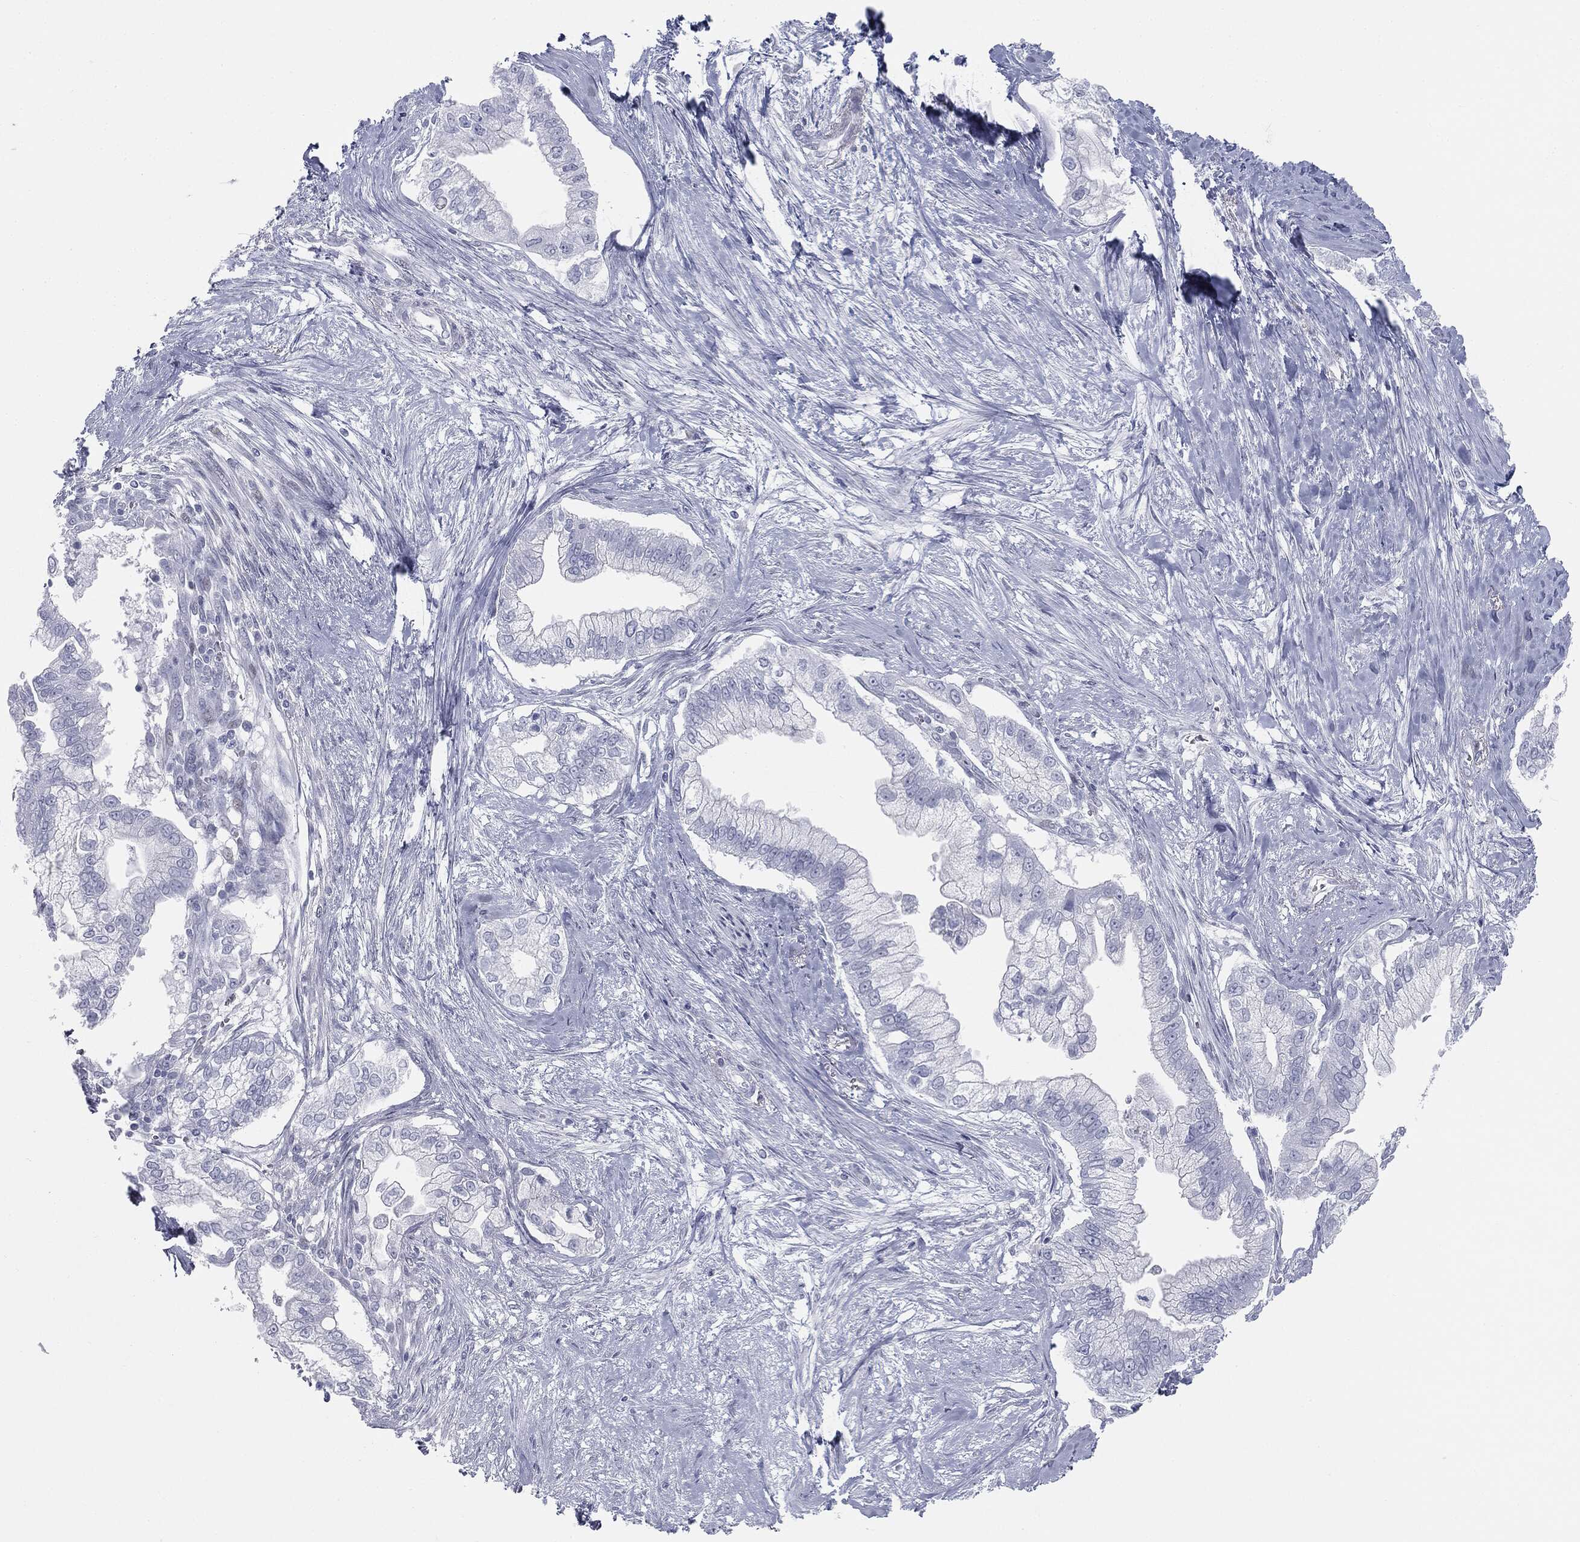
{"staining": {"intensity": "negative", "quantity": "none", "location": "none"}, "tissue": "pancreatic cancer", "cell_type": "Tumor cells", "image_type": "cancer", "snomed": [{"axis": "morphology", "description": "Adenocarcinoma, NOS"}, {"axis": "topography", "description": "Pancreas"}], "caption": "This is an IHC histopathology image of pancreatic cancer. There is no positivity in tumor cells.", "gene": "TPO", "patient": {"sex": "male", "age": 70}}